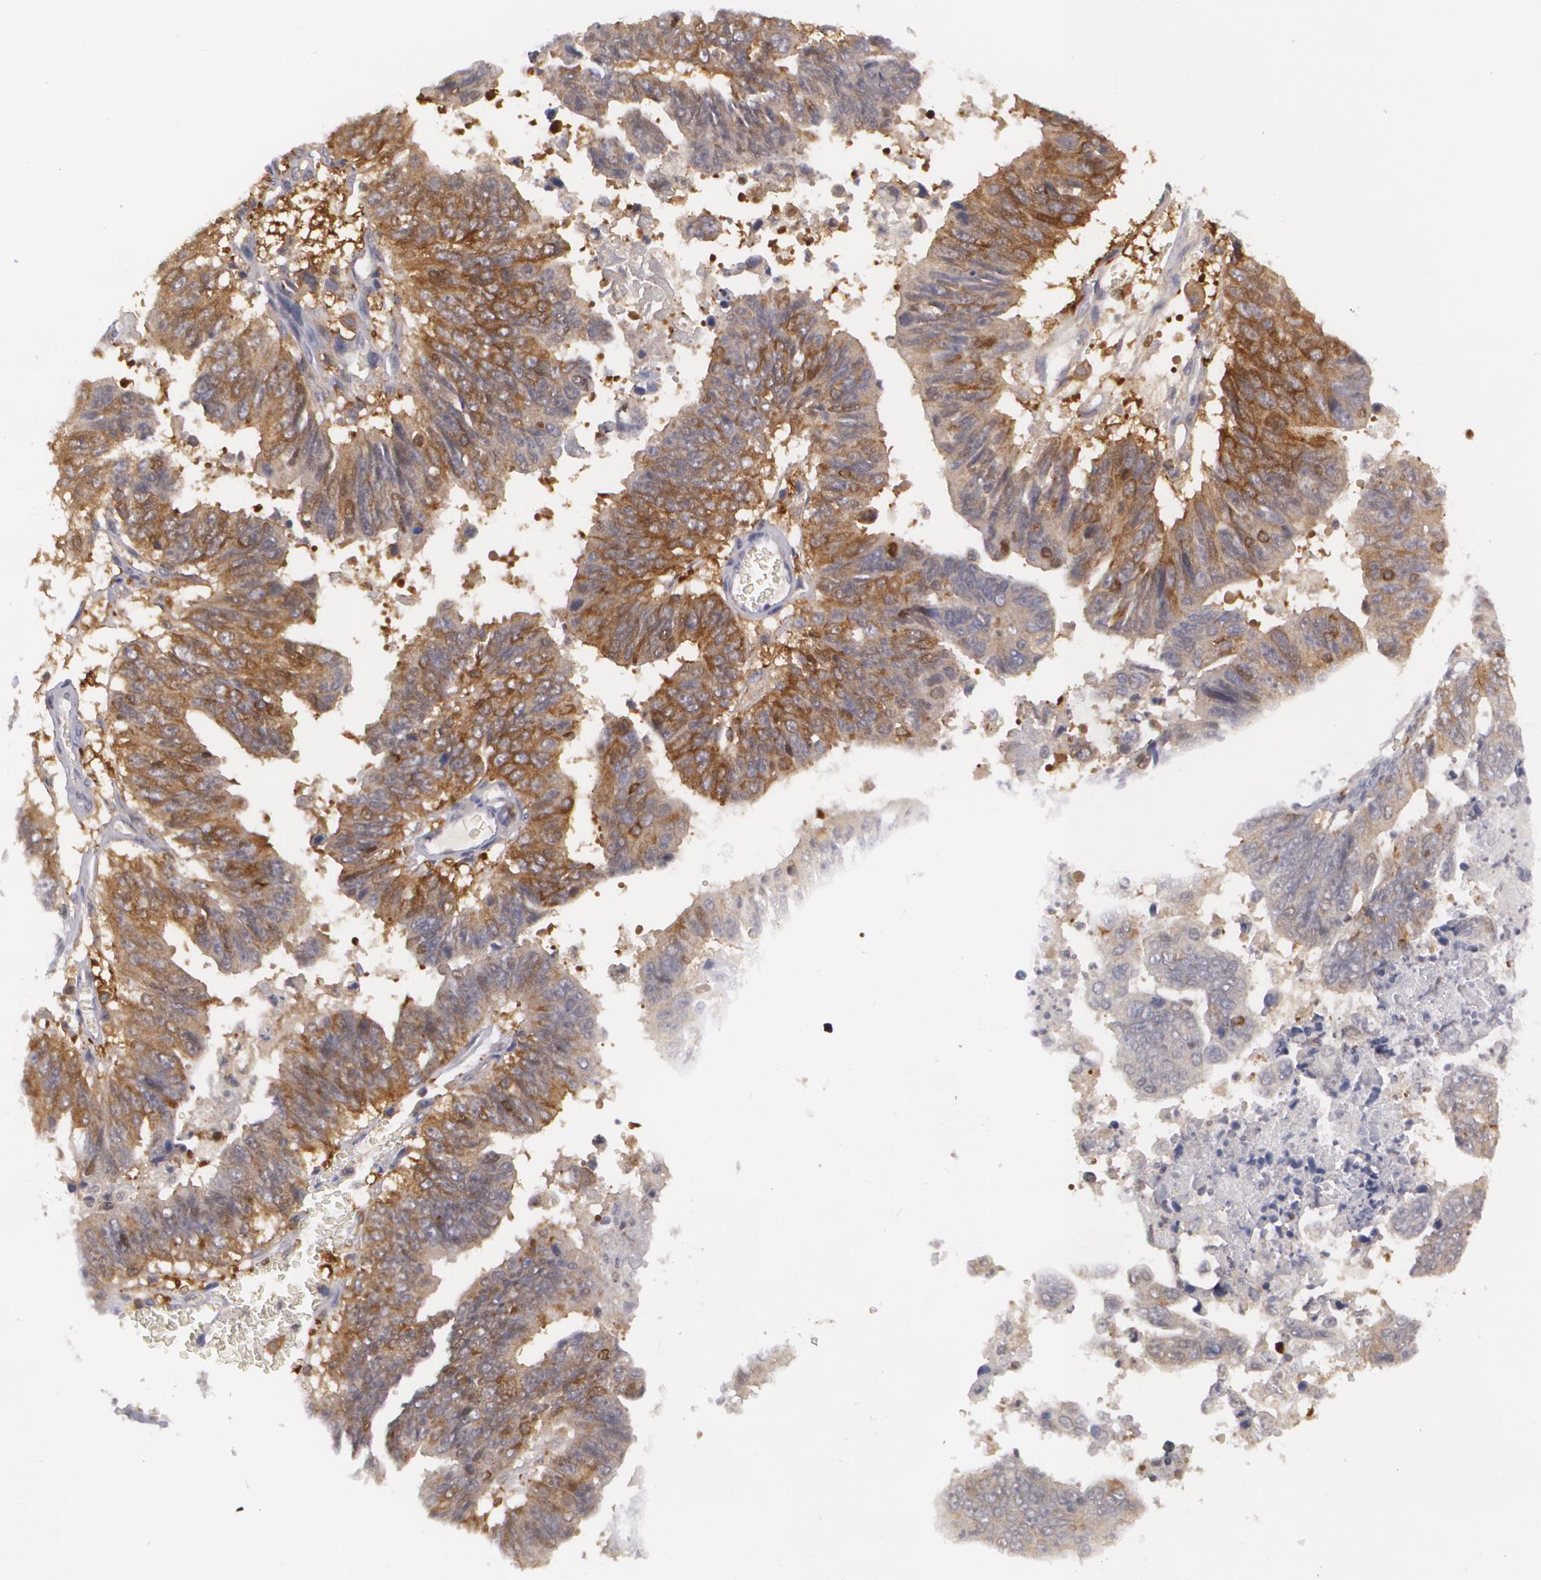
{"staining": {"intensity": "moderate", "quantity": "25%-75%", "location": "cytoplasmic/membranous"}, "tissue": "stomach cancer", "cell_type": "Tumor cells", "image_type": "cancer", "snomed": [{"axis": "morphology", "description": "Adenocarcinoma, NOS"}, {"axis": "topography", "description": "Stomach, upper"}], "caption": "Moderate cytoplasmic/membranous expression for a protein is seen in about 25%-75% of tumor cells of stomach cancer using immunohistochemistry.", "gene": "BIN1", "patient": {"sex": "female", "age": 50}}